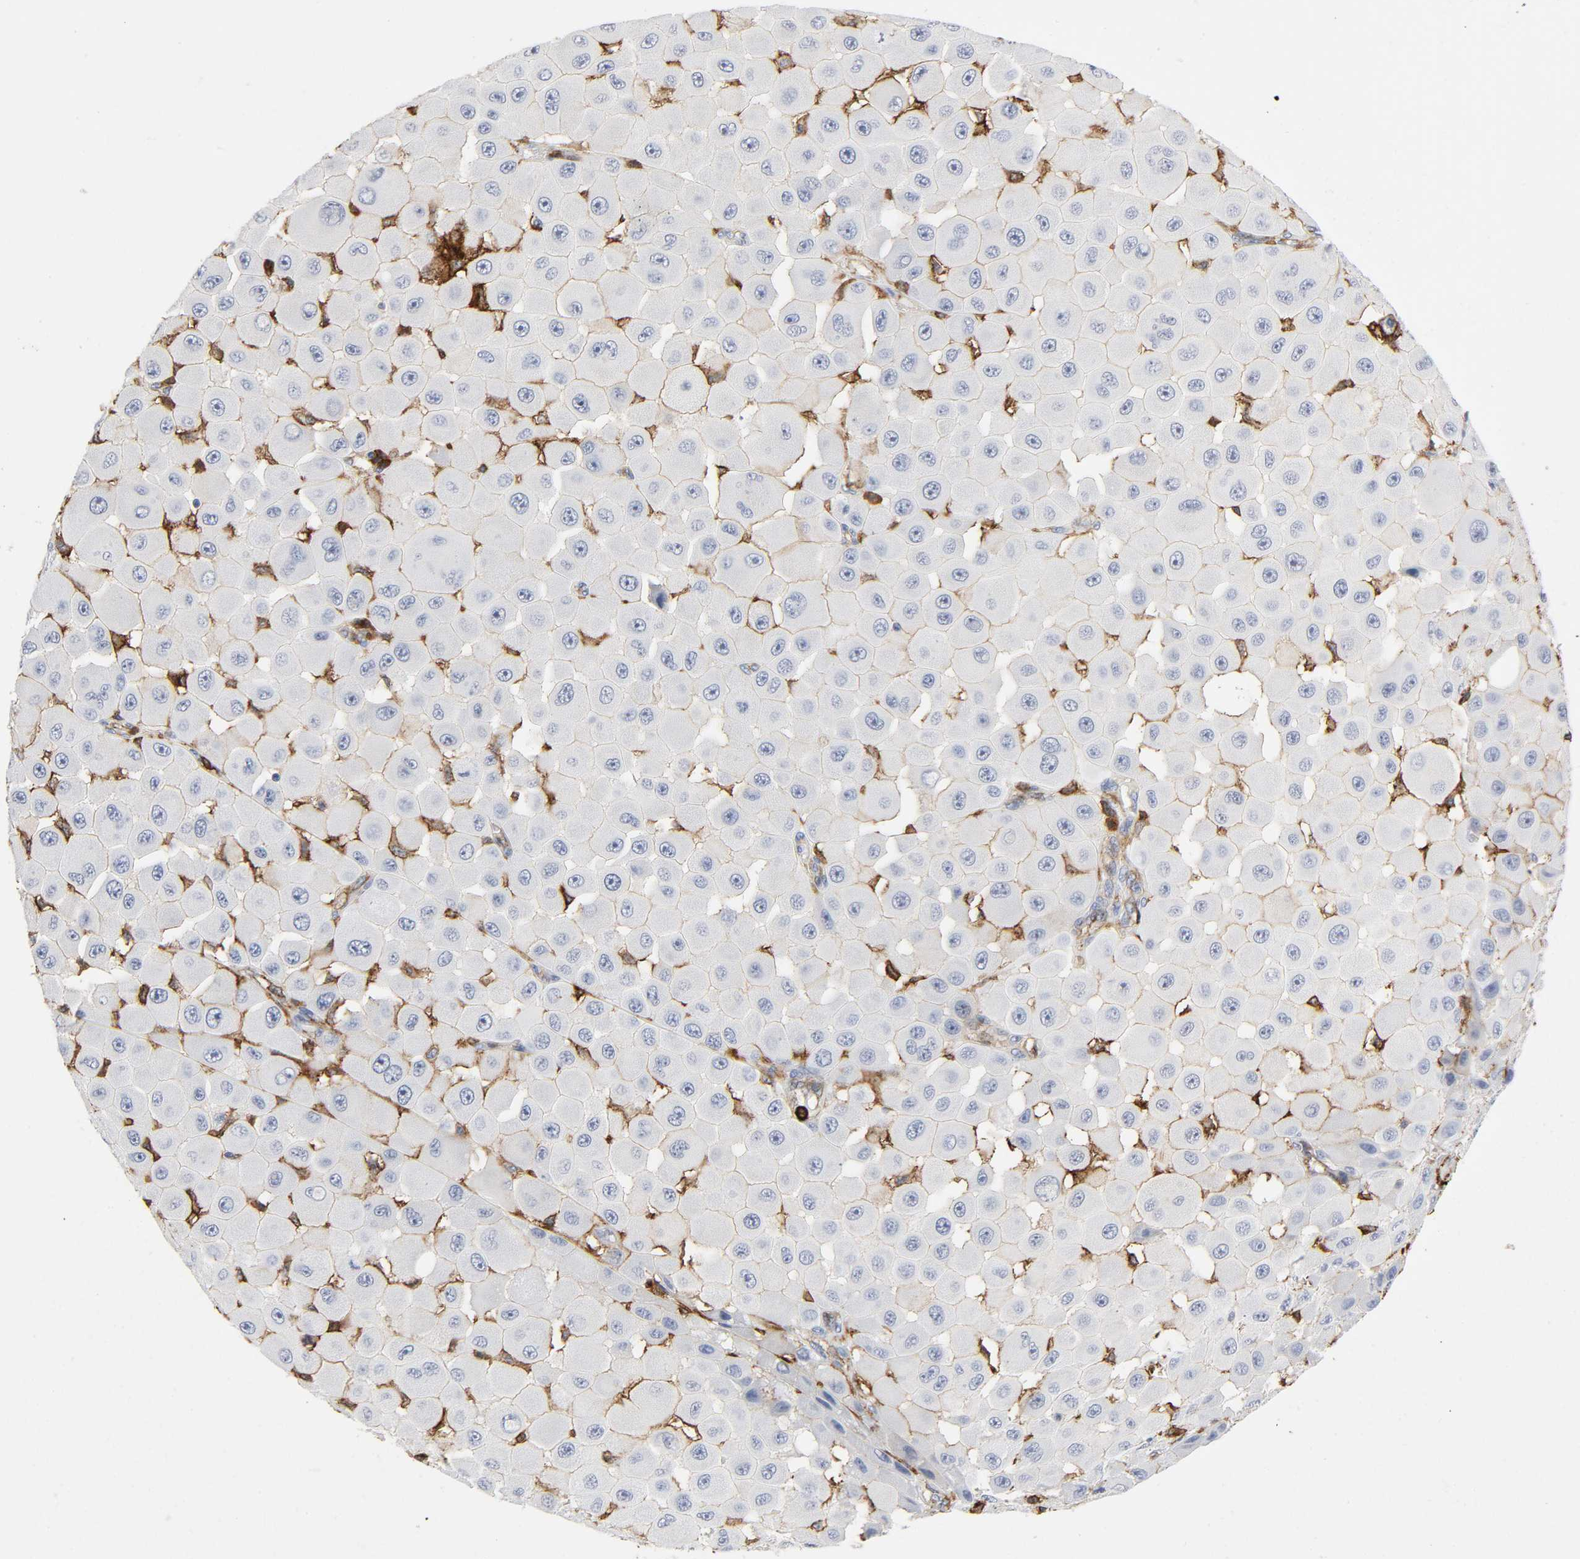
{"staining": {"intensity": "negative", "quantity": "none", "location": "none"}, "tissue": "melanoma", "cell_type": "Tumor cells", "image_type": "cancer", "snomed": [{"axis": "morphology", "description": "Malignant melanoma, NOS"}, {"axis": "topography", "description": "Skin"}], "caption": "Malignant melanoma stained for a protein using immunohistochemistry (IHC) shows no positivity tumor cells.", "gene": "LYN", "patient": {"sex": "female", "age": 81}}